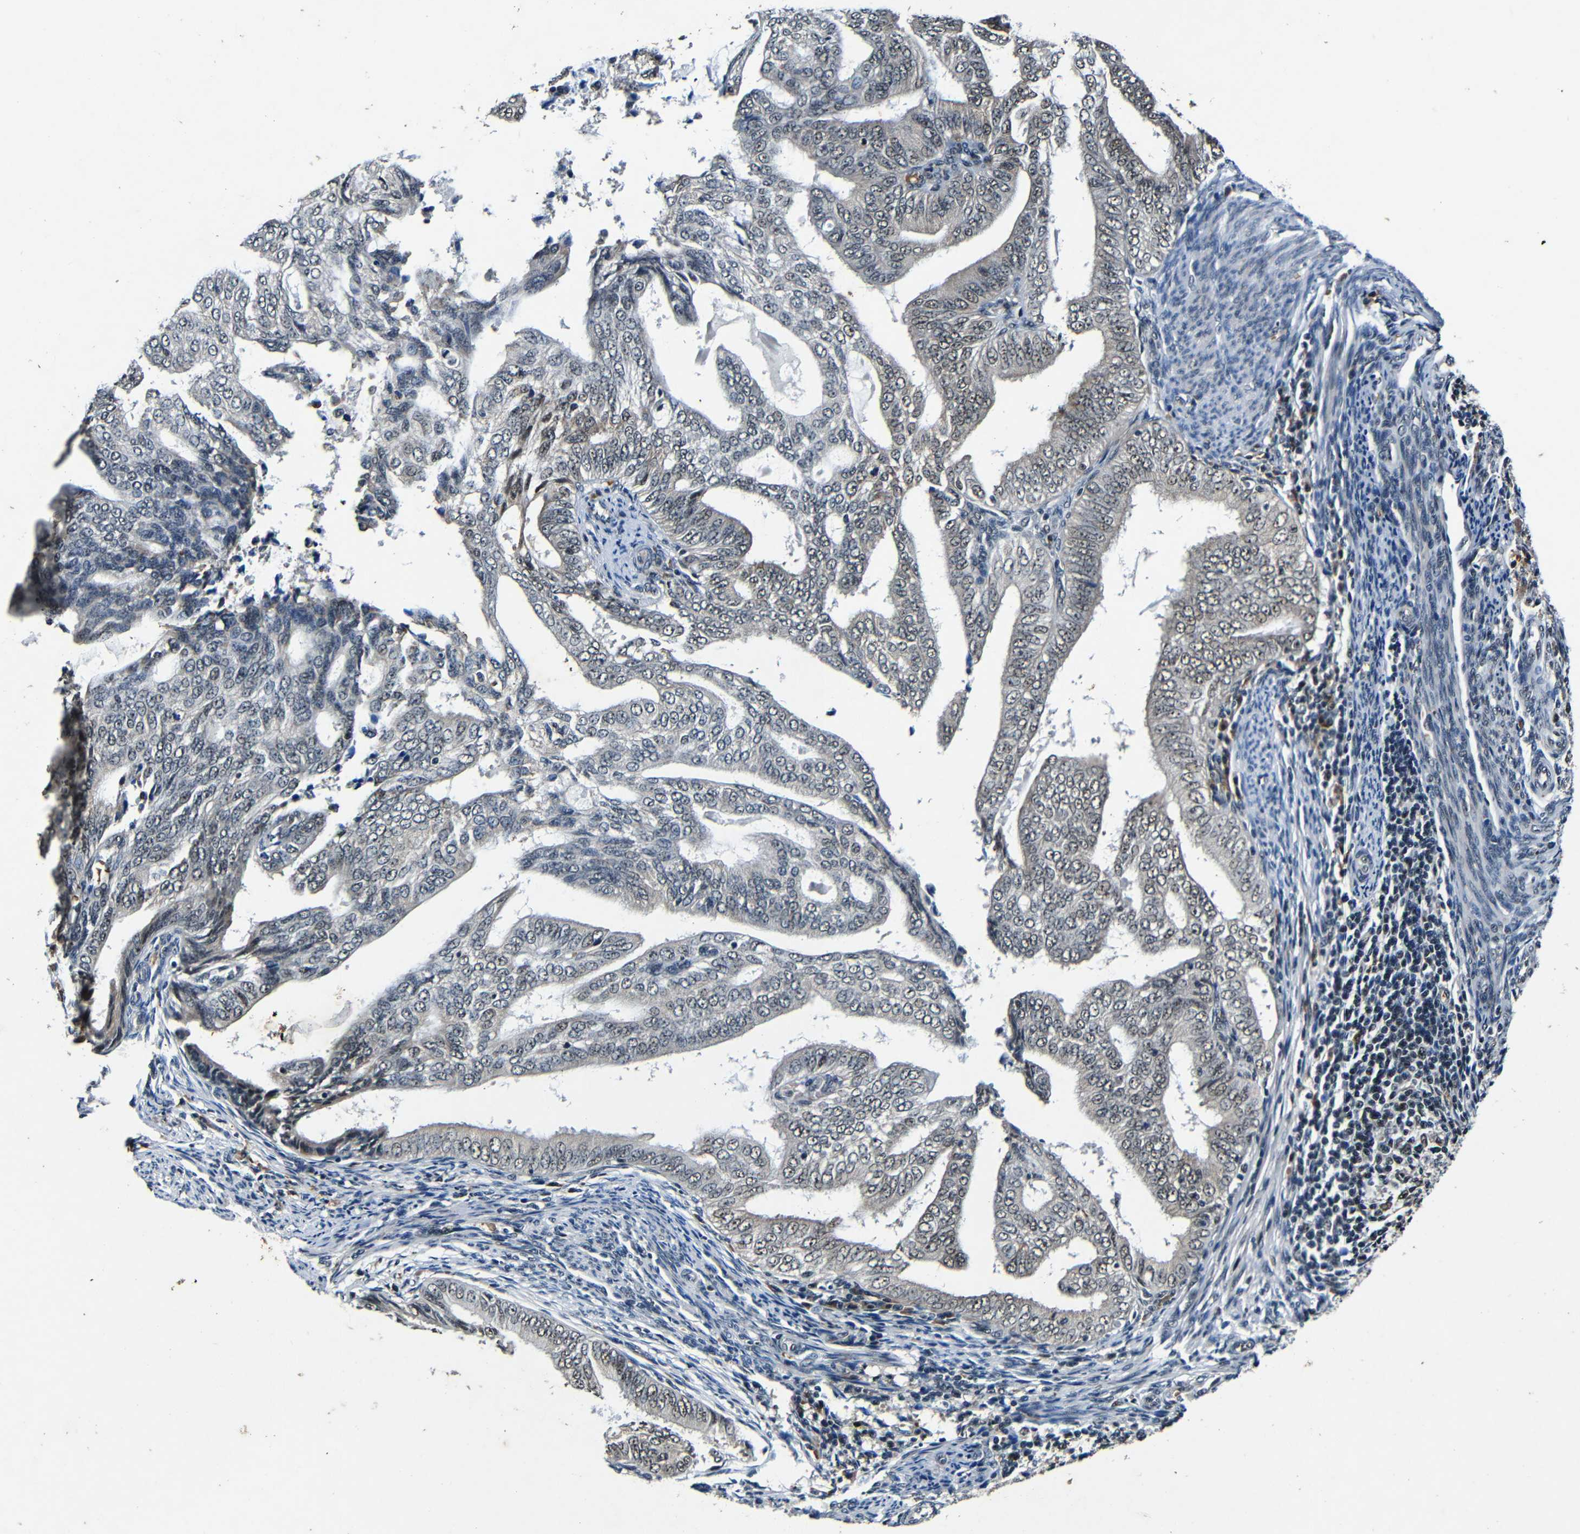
{"staining": {"intensity": "weak", "quantity": ">75%", "location": "nuclear"}, "tissue": "endometrial cancer", "cell_type": "Tumor cells", "image_type": "cancer", "snomed": [{"axis": "morphology", "description": "Adenocarcinoma, NOS"}, {"axis": "topography", "description": "Endometrium"}], "caption": "An immunohistochemistry micrograph of neoplastic tissue is shown. Protein staining in brown labels weak nuclear positivity in endometrial cancer within tumor cells.", "gene": "FOXD4", "patient": {"sex": "female", "age": 58}}